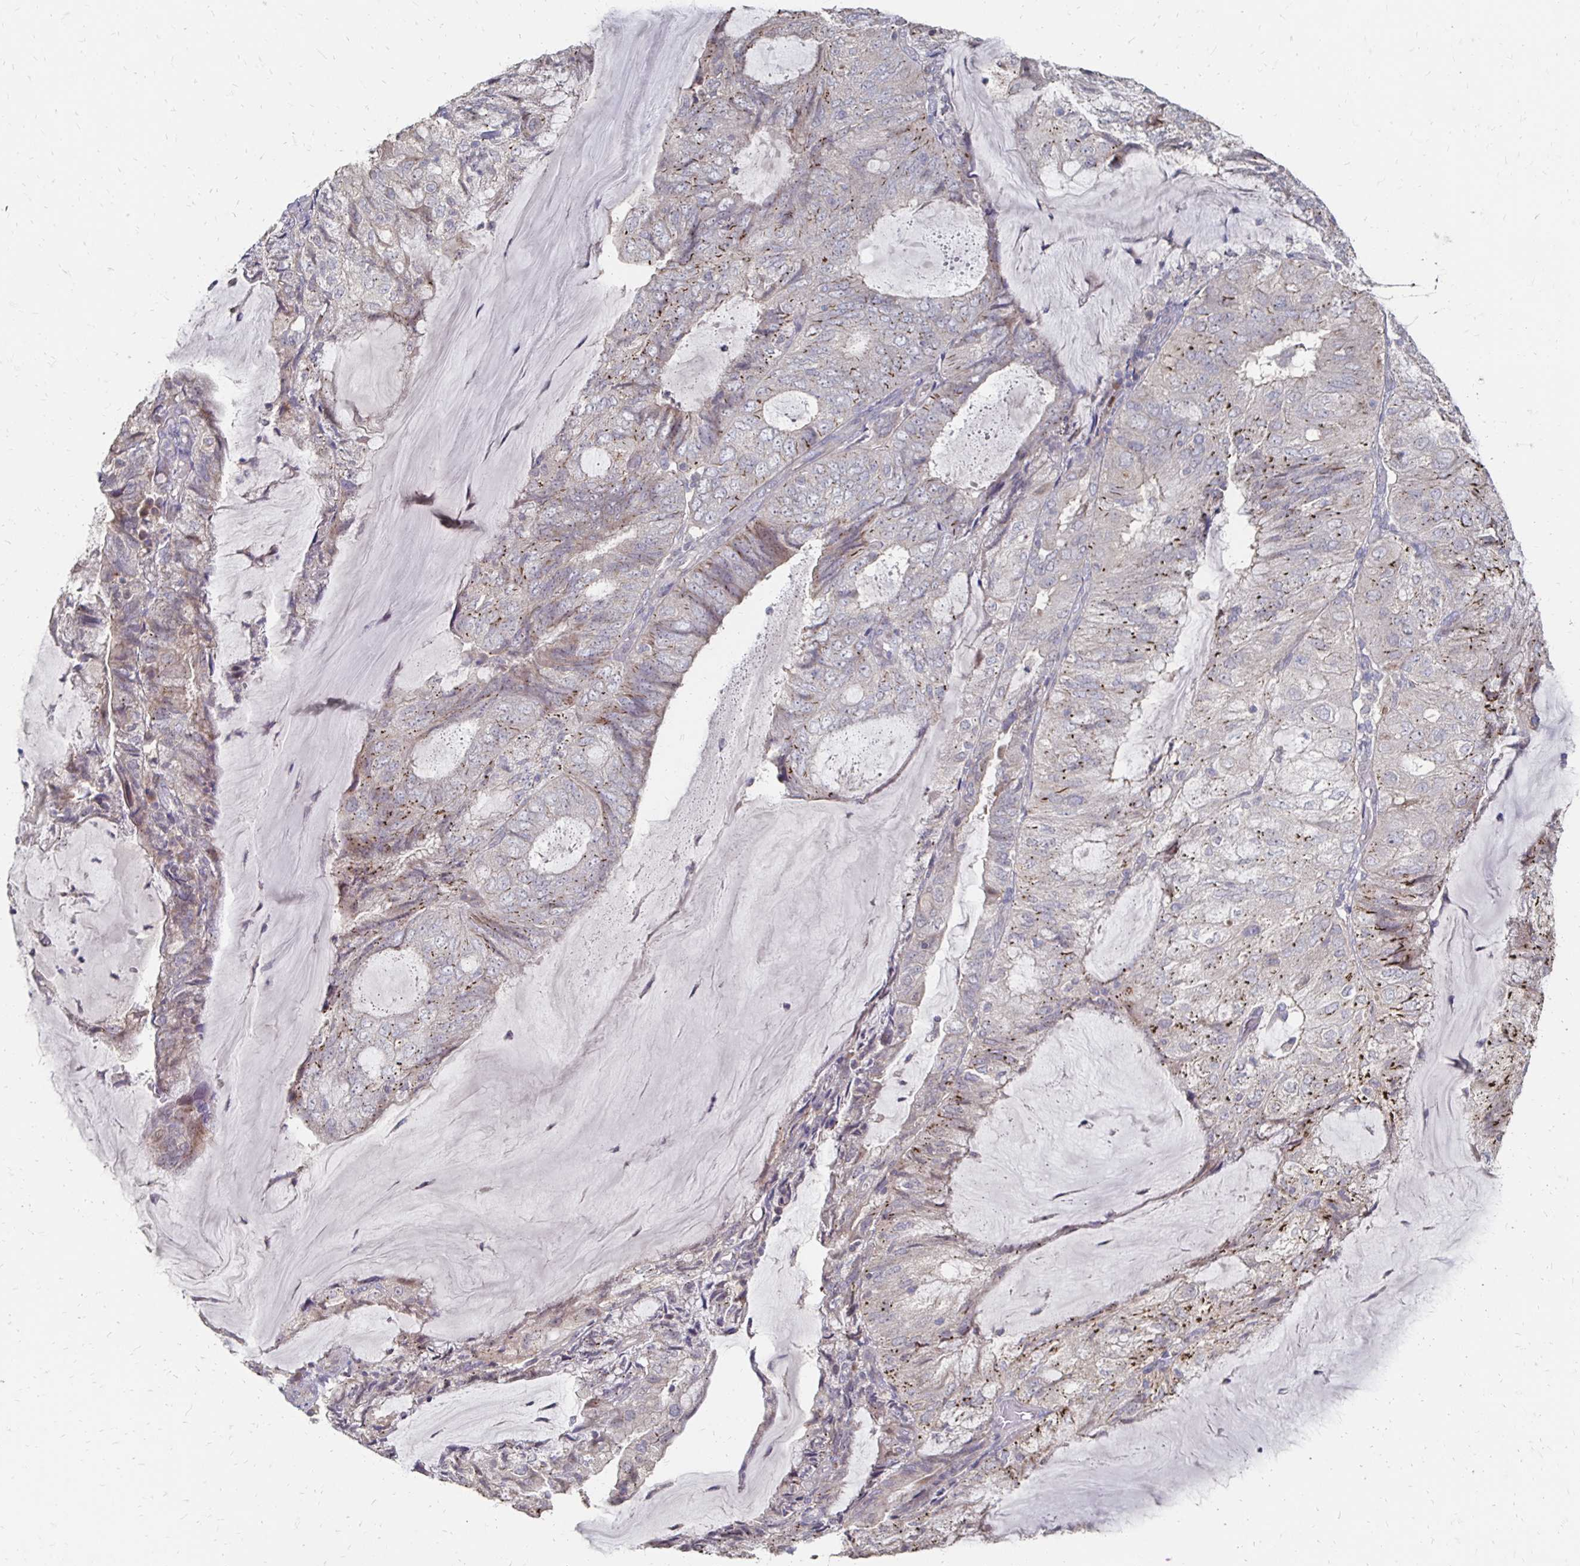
{"staining": {"intensity": "moderate", "quantity": "25%-75%", "location": "cytoplasmic/membranous"}, "tissue": "endometrial cancer", "cell_type": "Tumor cells", "image_type": "cancer", "snomed": [{"axis": "morphology", "description": "Adenocarcinoma, NOS"}, {"axis": "topography", "description": "Endometrium"}], "caption": "Endometrial cancer (adenocarcinoma) stained for a protein shows moderate cytoplasmic/membranous positivity in tumor cells.", "gene": "ZNF727", "patient": {"sex": "female", "age": 81}}